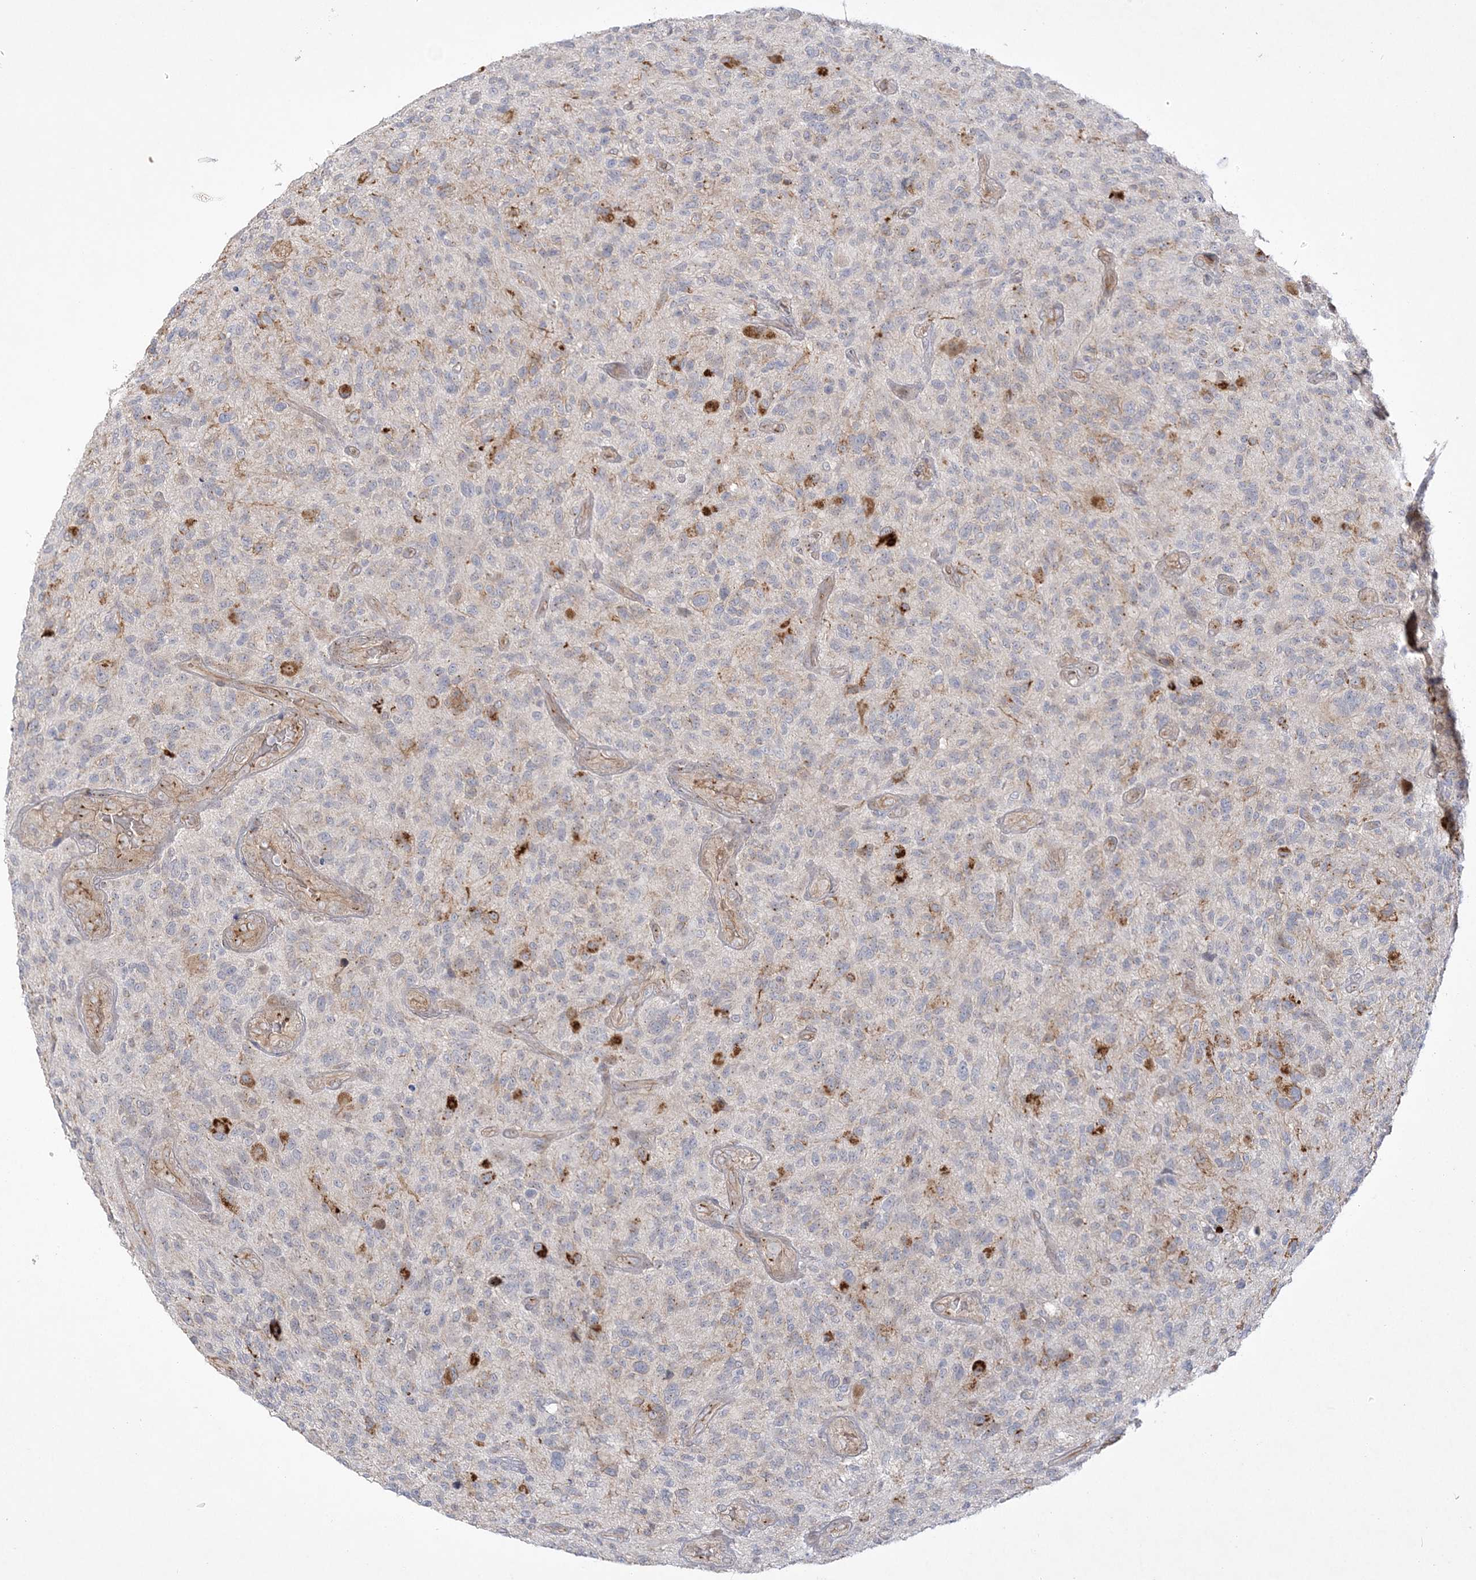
{"staining": {"intensity": "moderate", "quantity": "<25%", "location": "cytoplasmic/membranous"}, "tissue": "glioma", "cell_type": "Tumor cells", "image_type": "cancer", "snomed": [{"axis": "morphology", "description": "Glioma, malignant, High grade"}, {"axis": "topography", "description": "Brain"}], "caption": "DAB immunohistochemical staining of malignant high-grade glioma reveals moderate cytoplasmic/membranous protein positivity in approximately <25% of tumor cells.", "gene": "ADAMTS12", "patient": {"sex": "male", "age": 47}}